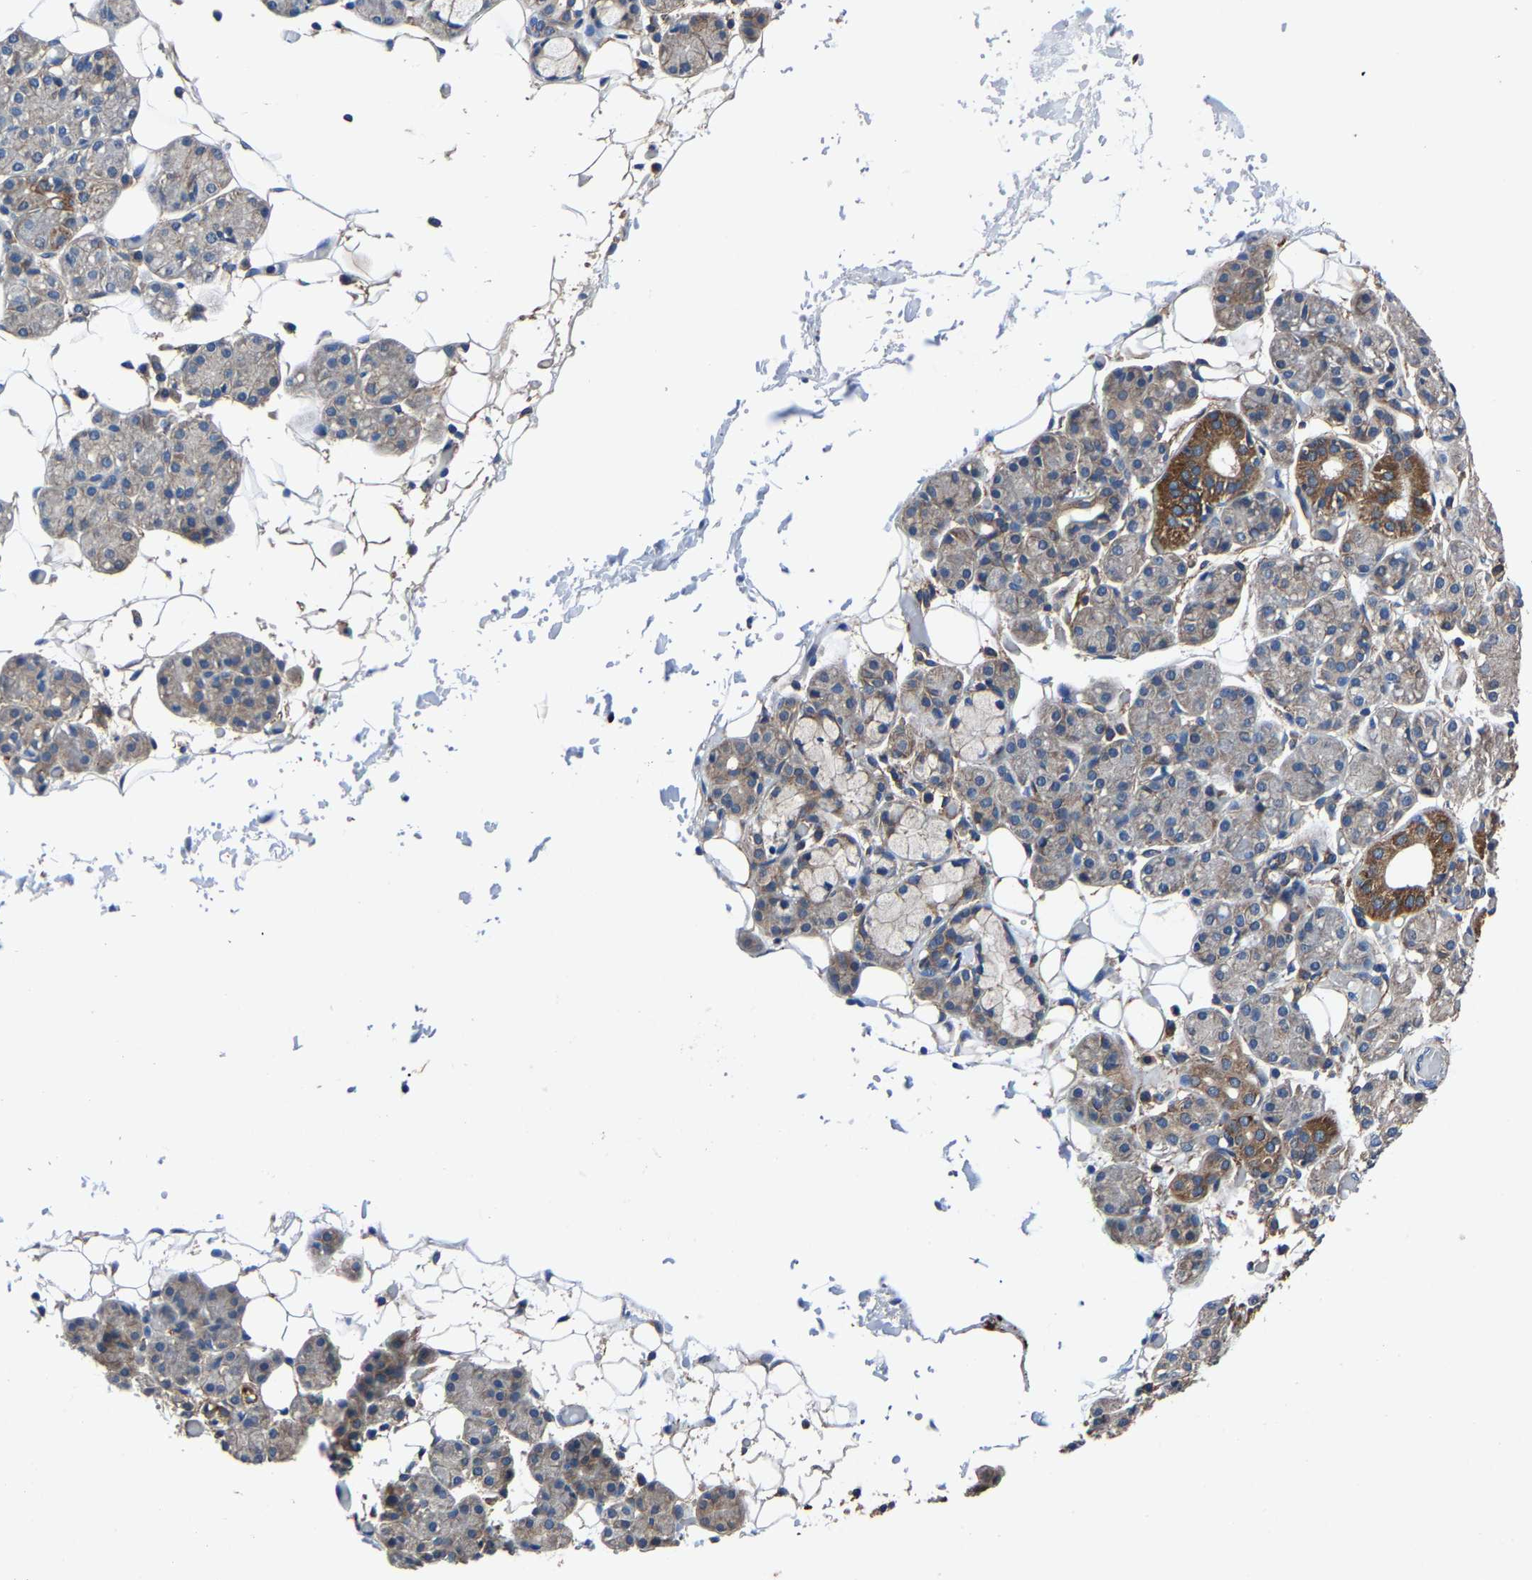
{"staining": {"intensity": "moderate", "quantity": "<25%", "location": "cytoplasmic/membranous"}, "tissue": "salivary gland", "cell_type": "Glandular cells", "image_type": "normal", "snomed": [{"axis": "morphology", "description": "Normal tissue, NOS"}, {"axis": "topography", "description": "Salivary gland"}], "caption": "Protein staining reveals moderate cytoplasmic/membranous staining in about <25% of glandular cells in normal salivary gland. The staining is performed using DAB (3,3'-diaminobenzidine) brown chromogen to label protein expression. The nuclei are counter-stained blue using hematoxylin.", "gene": "KIAA1958", "patient": {"sex": "male", "age": 63}}